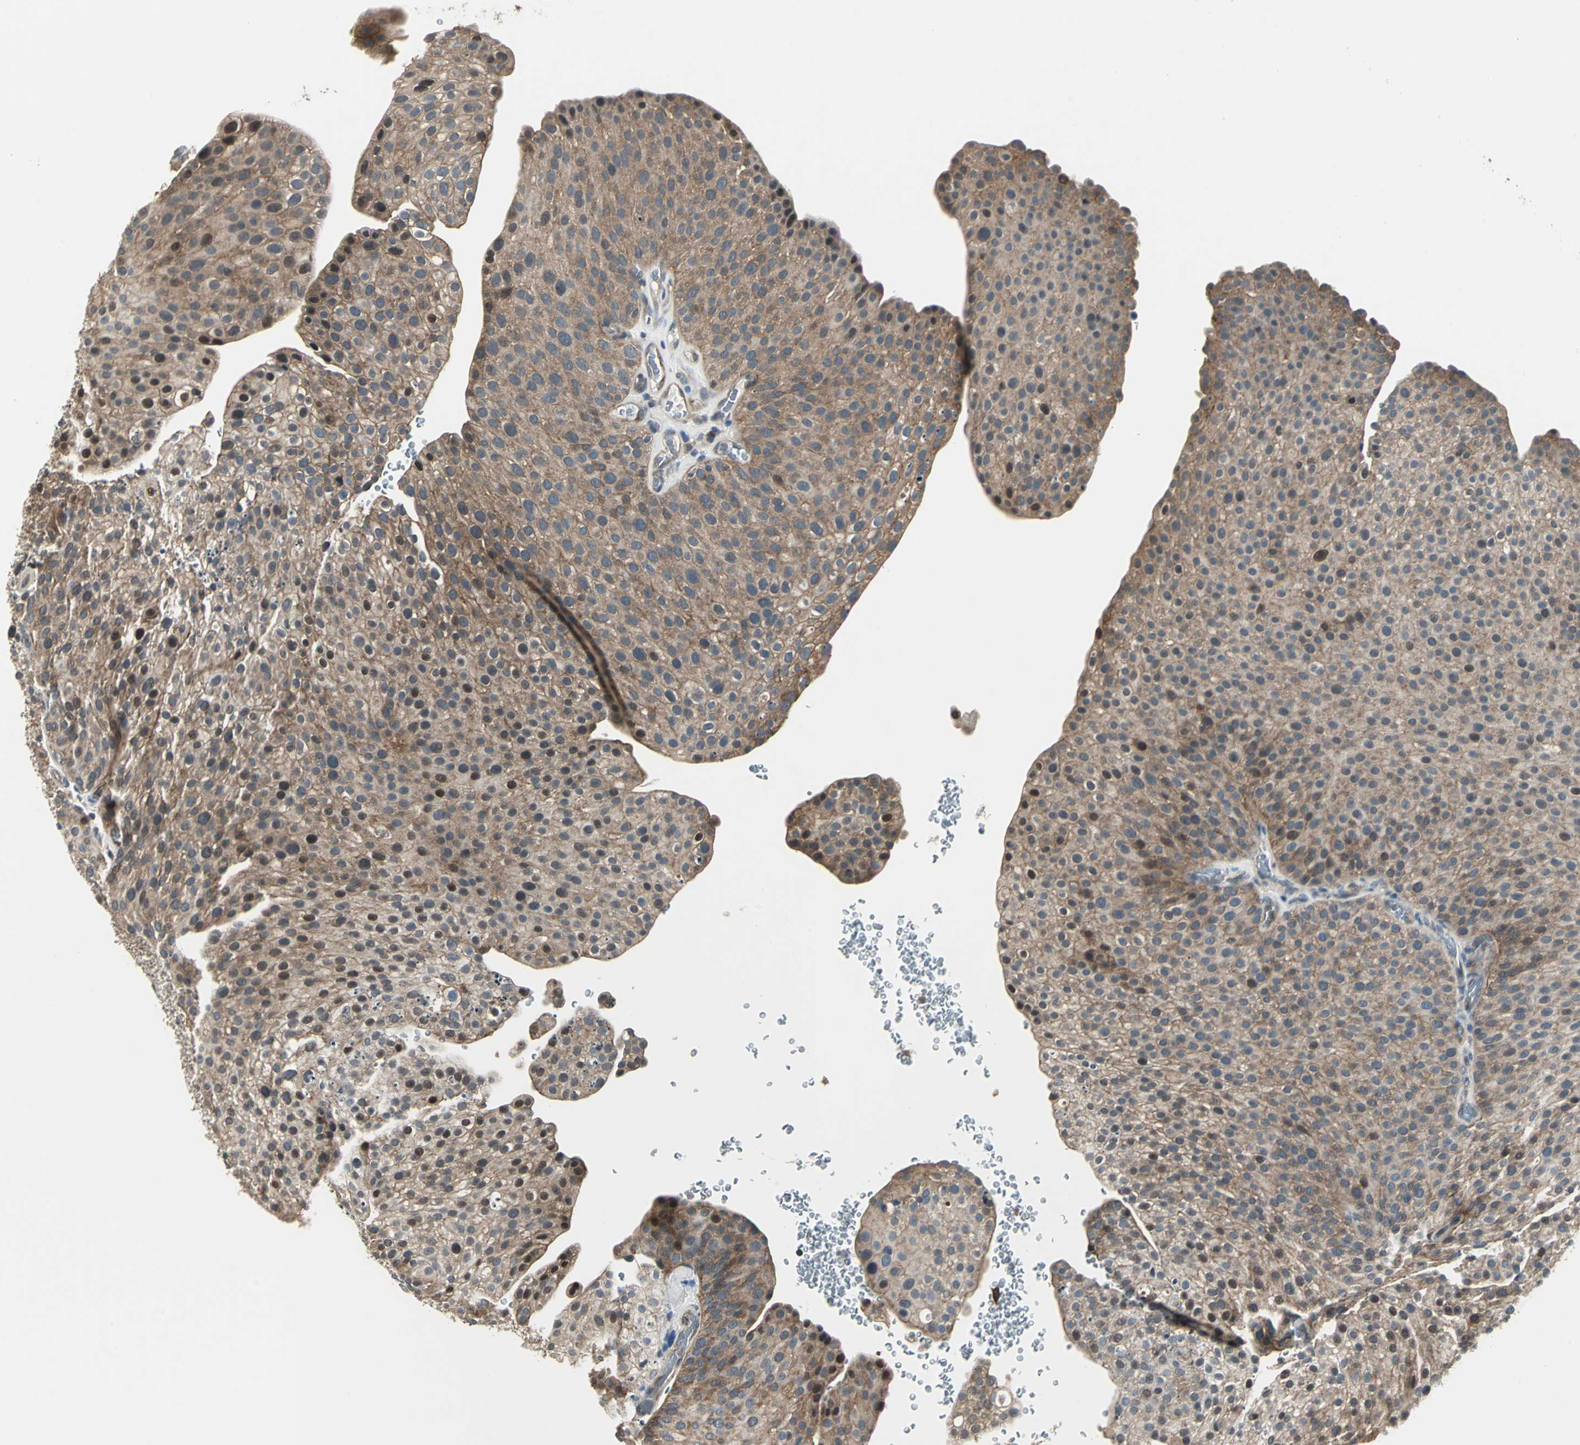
{"staining": {"intensity": "moderate", "quantity": ">75%", "location": "cytoplasmic/membranous,nuclear"}, "tissue": "urothelial cancer", "cell_type": "Tumor cells", "image_type": "cancer", "snomed": [{"axis": "morphology", "description": "Urothelial carcinoma, Low grade"}, {"axis": "topography", "description": "Smooth muscle"}, {"axis": "topography", "description": "Urinary bladder"}], "caption": "The photomicrograph shows immunohistochemical staining of low-grade urothelial carcinoma. There is moderate cytoplasmic/membranous and nuclear expression is identified in about >75% of tumor cells.", "gene": "PFDN1", "patient": {"sex": "male", "age": 60}}